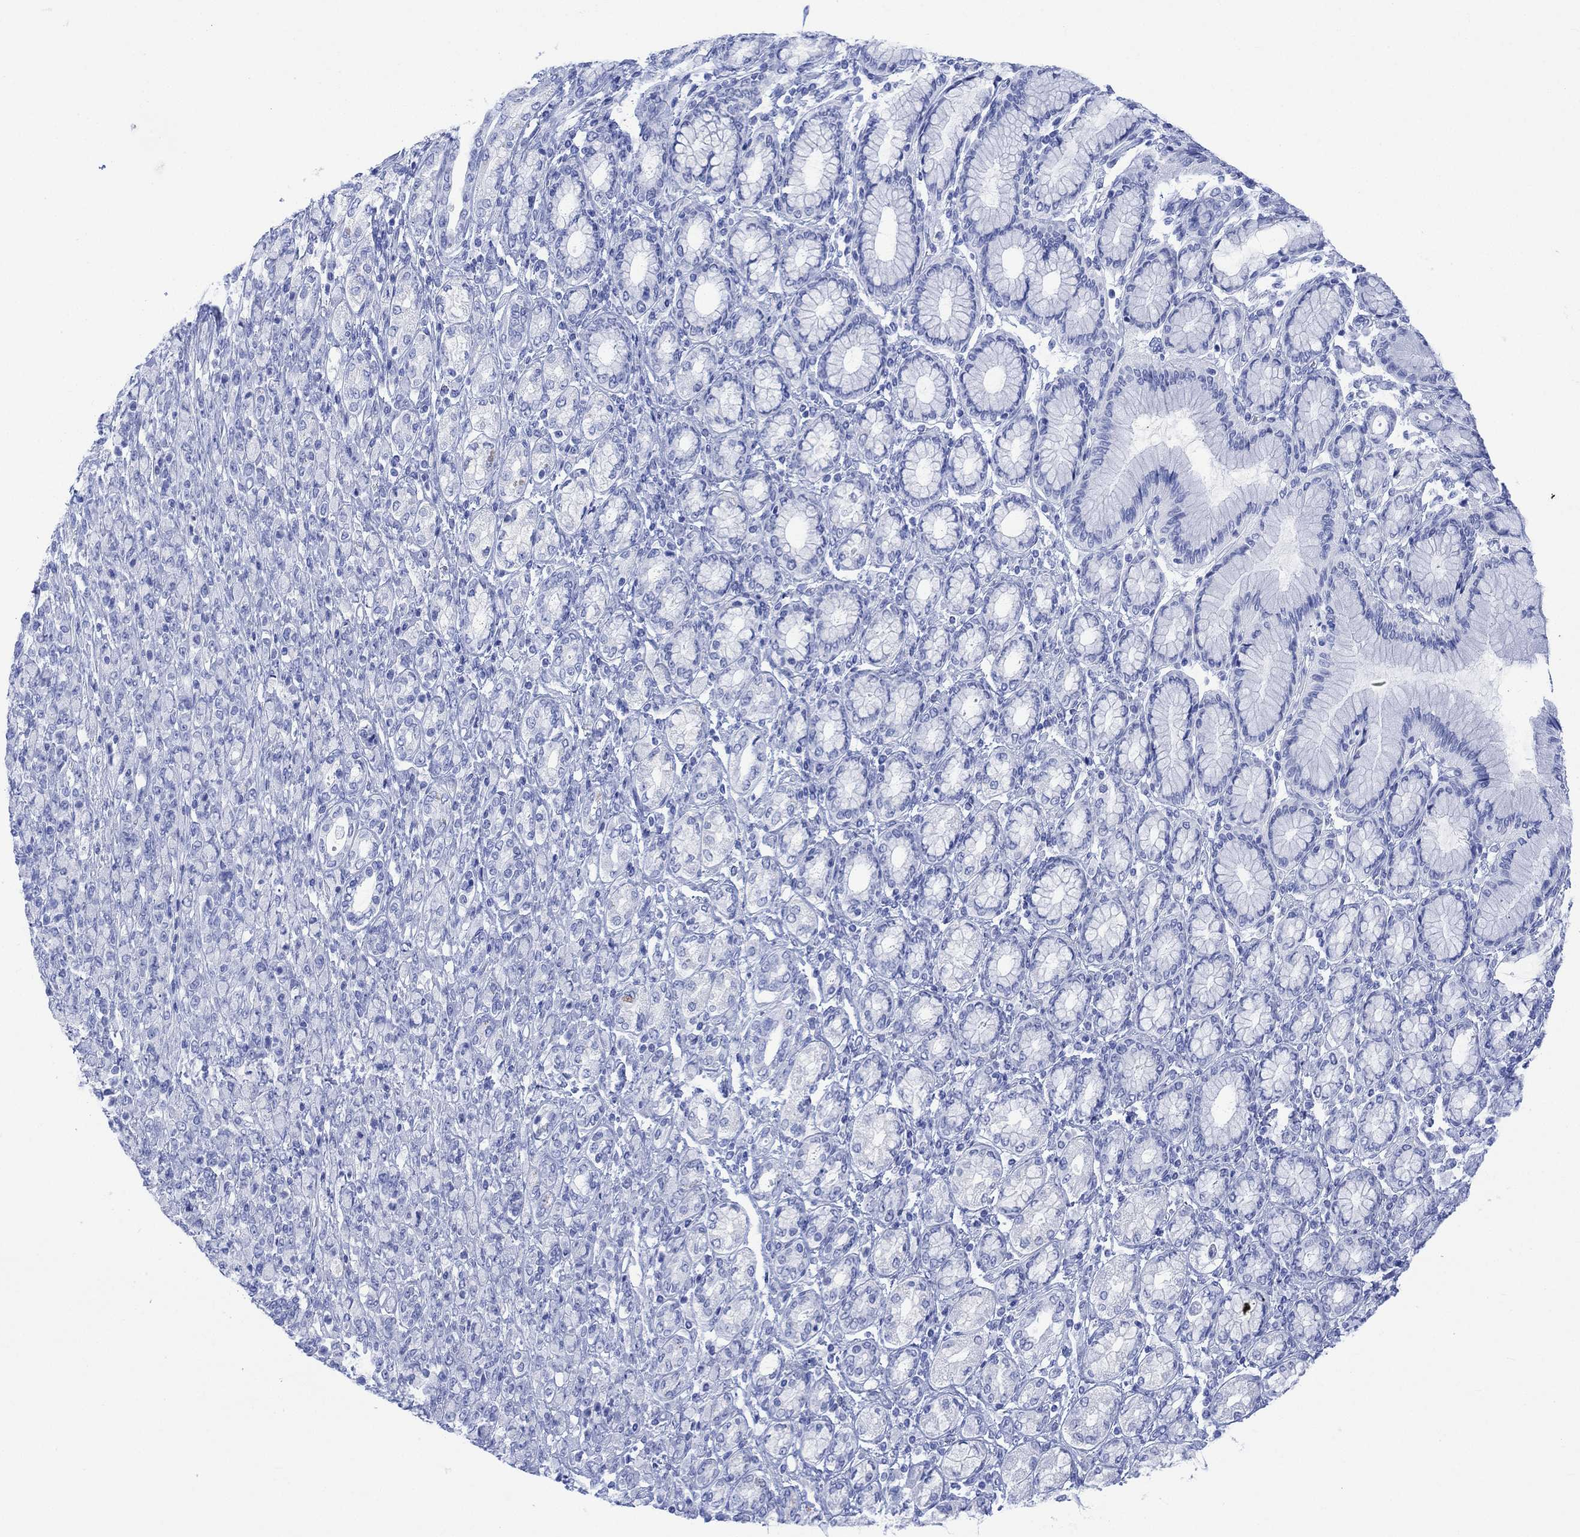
{"staining": {"intensity": "negative", "quantity": "none", "location": "none"}, "tissue": "stomach cancer", "cell_type": "Tumor cells", "image_type": "cancer", "snomed": [{"axis": "morphology", "description": "Normal tissue, NOS"}, {"axis": "morphology", "description": "Adenocarcinoma, NOS"}, {"axis": "topography", "description": "Stomach"}], "caption": "Histopathology image shows no protein positivity in tumor cells of stomach adenocarcinoma tissue. Nuclei are stained in blue.", "gene": "CELF4", "patient": {"sex": "female", "age": 79}}